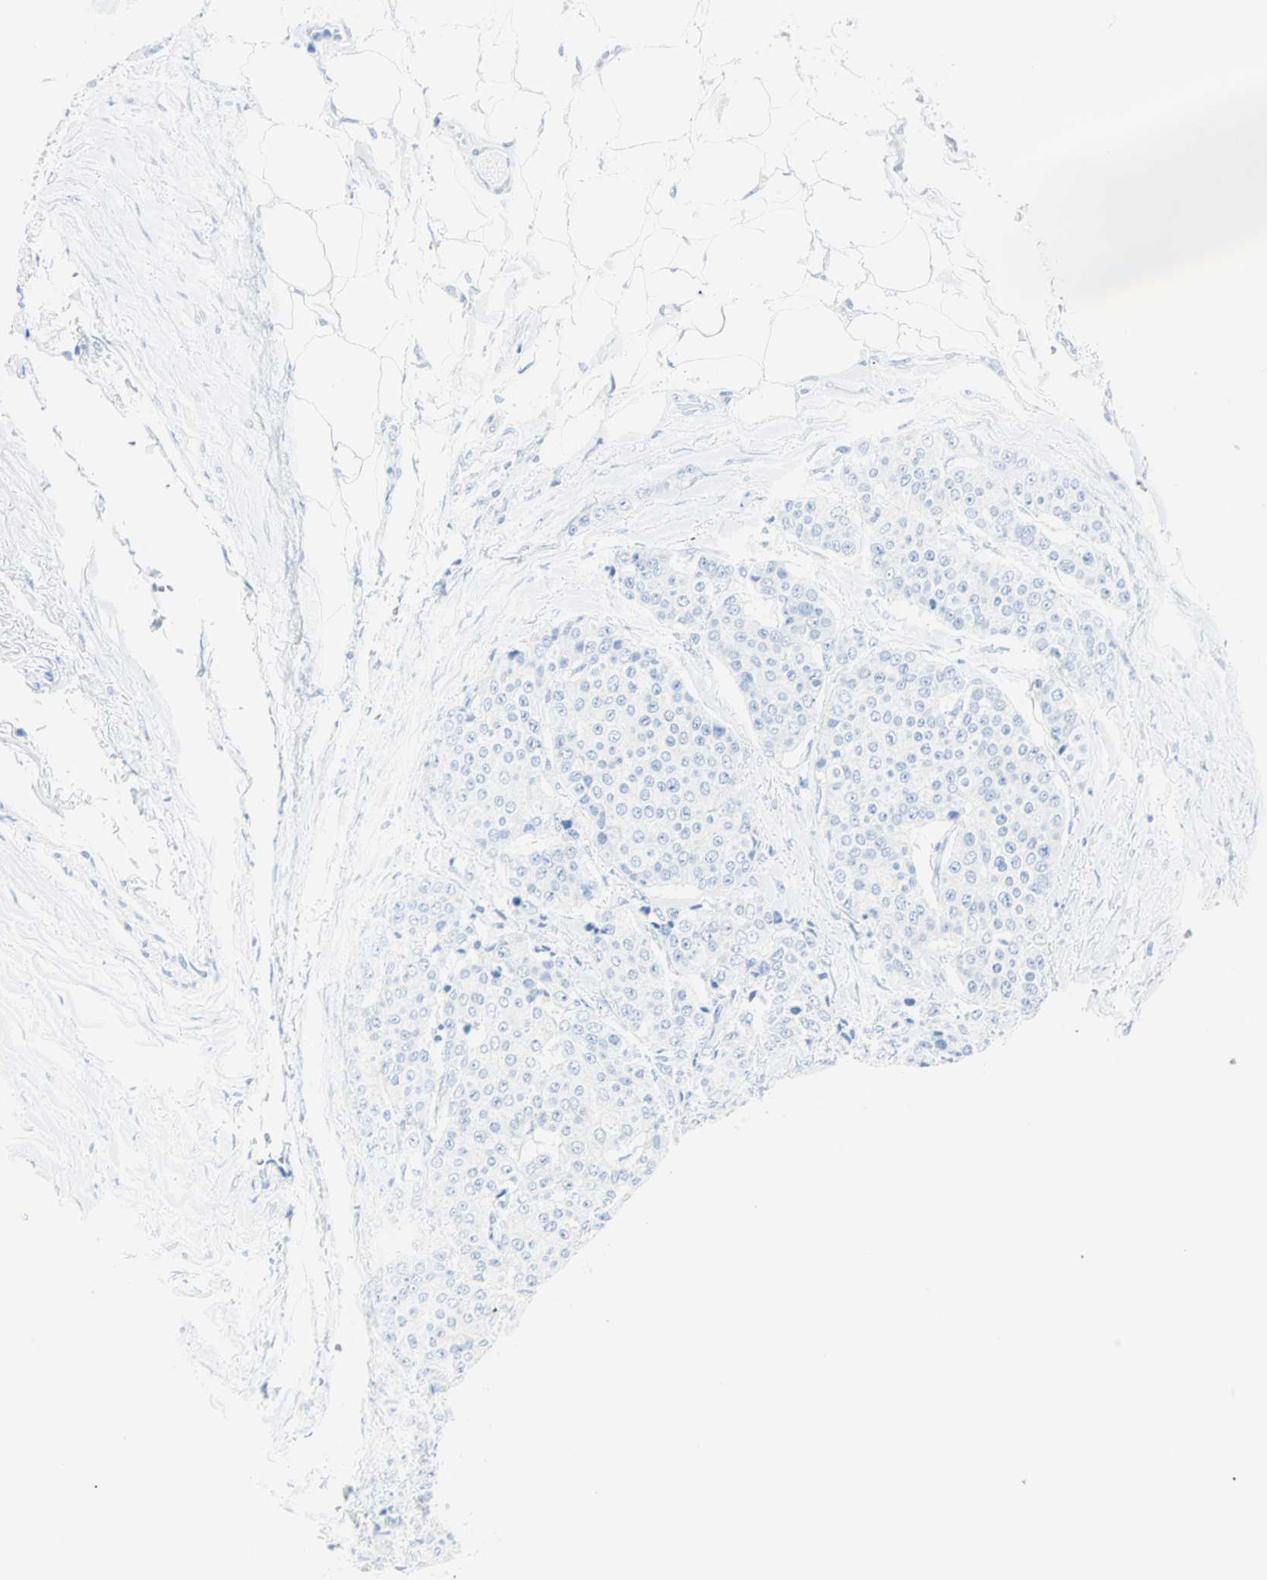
{"staining": {"intensity": "negative", "quantity": "none", "location": "none"}, "tissue": "carcinoid", "cell_type": "Tumor cells", "image_type": "cancer", "snomed": [{"axis": "morphology", "description": "Carcinoid, malignant, NOS"}, {"axis": "topography", "description": "Colon"}], "caption": "The immunohistochemistry histopathology image has no significant staining in tumor cells of carcinoid tissue.", "gene": "RELA", "patient": {"sex": "female", "age": 61}}